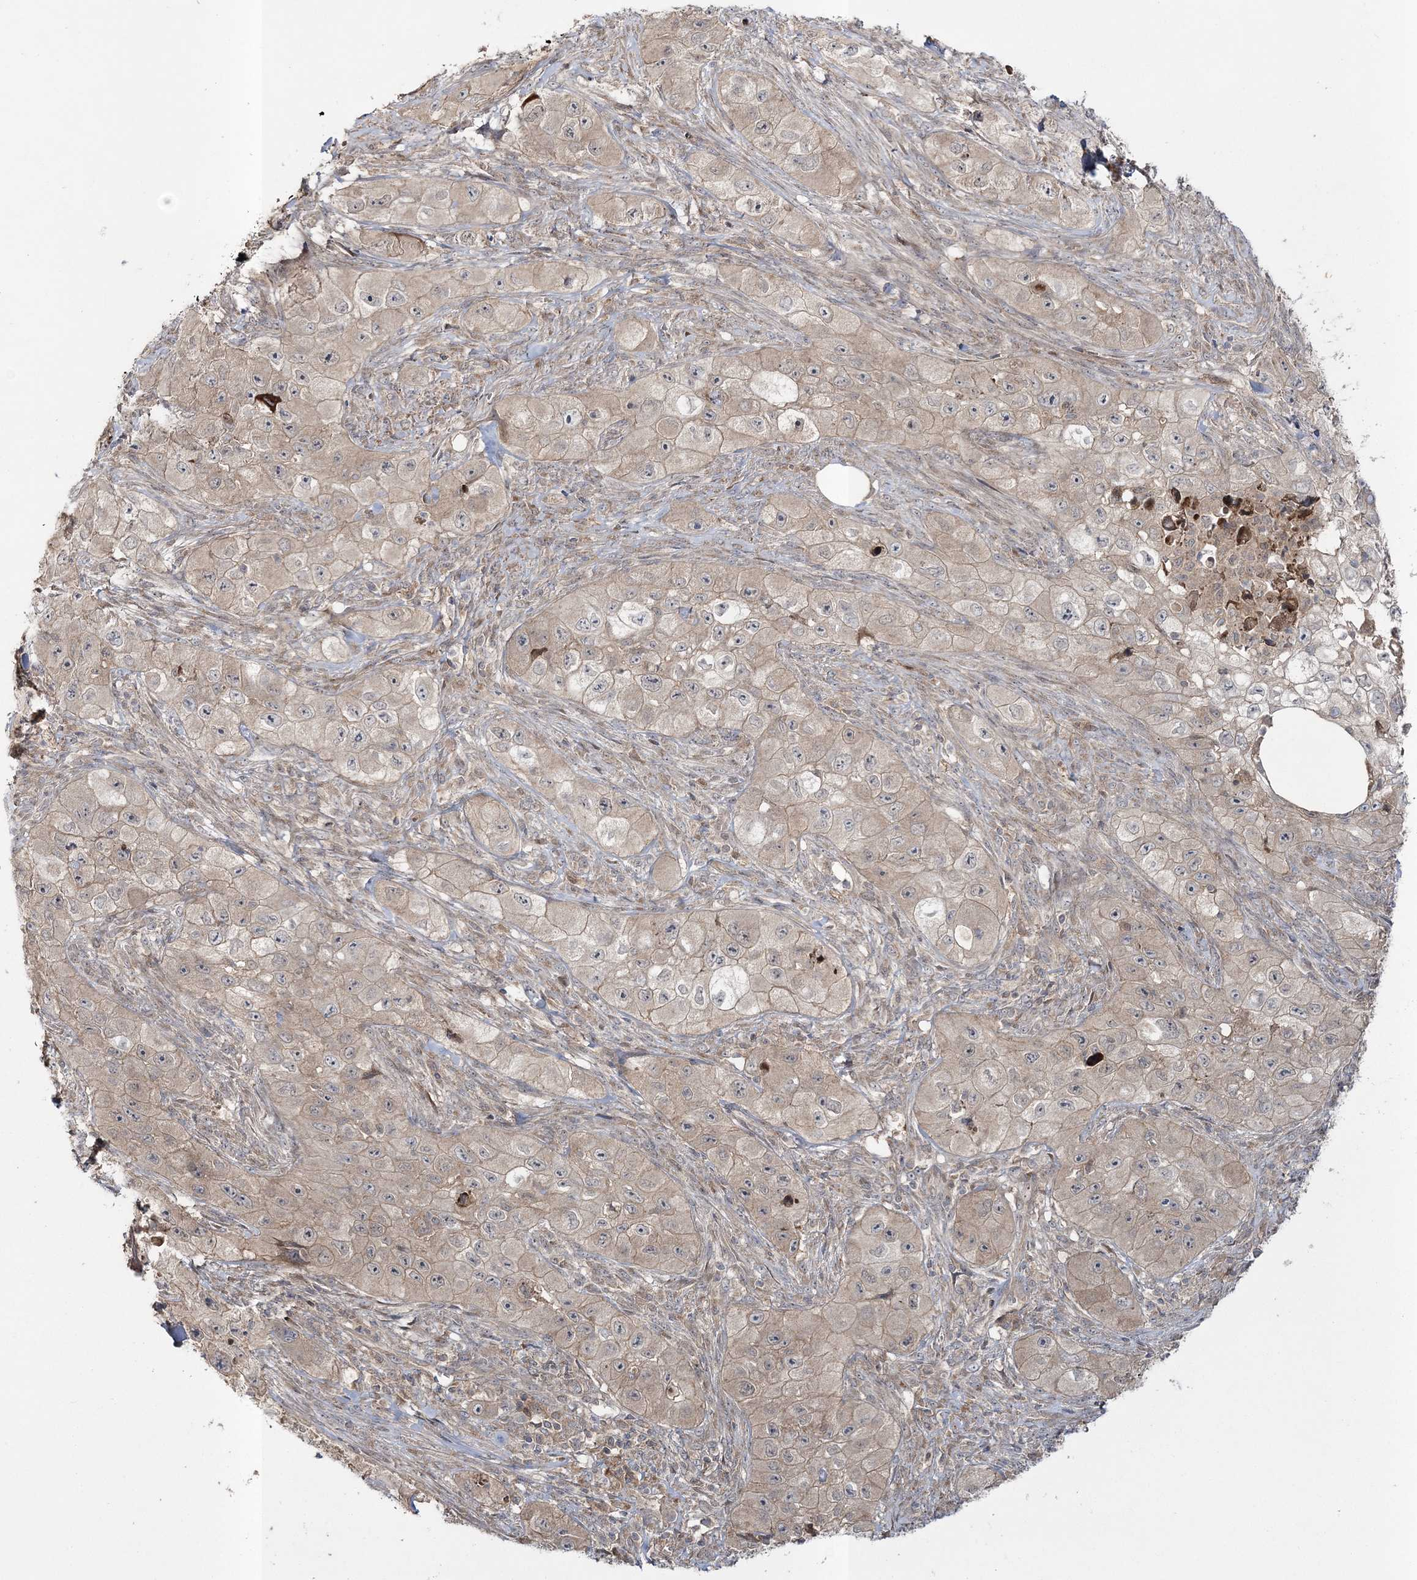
{"staining": {"intensity": "weak", "quantity": ">75%", "location": "cytoplasmic/membranous"}, "tissue": "skin cancer", "cell_type": "Tumor cells", "image_type": "cancer", "snomed": [{"axis": "morphology", "description": "Squamous cell carcinoma, NOS"}, {"axis": "topography", "description": "Skin"}, {"axis": "topography", "description": "Subcutis"}], "caption": "Protein staining exhibits weak cytoplasmic/membranous staining in approximately >75% of tumor cells in skin cancer. The staining was performed using DAB (3,3'-diaminobenzidine), with brown indicating positive protein expression. Nuclei are stained blue with hematoxylin.", "gene": "MOCS2", "patient": {"sex": "male", "age": 73}}